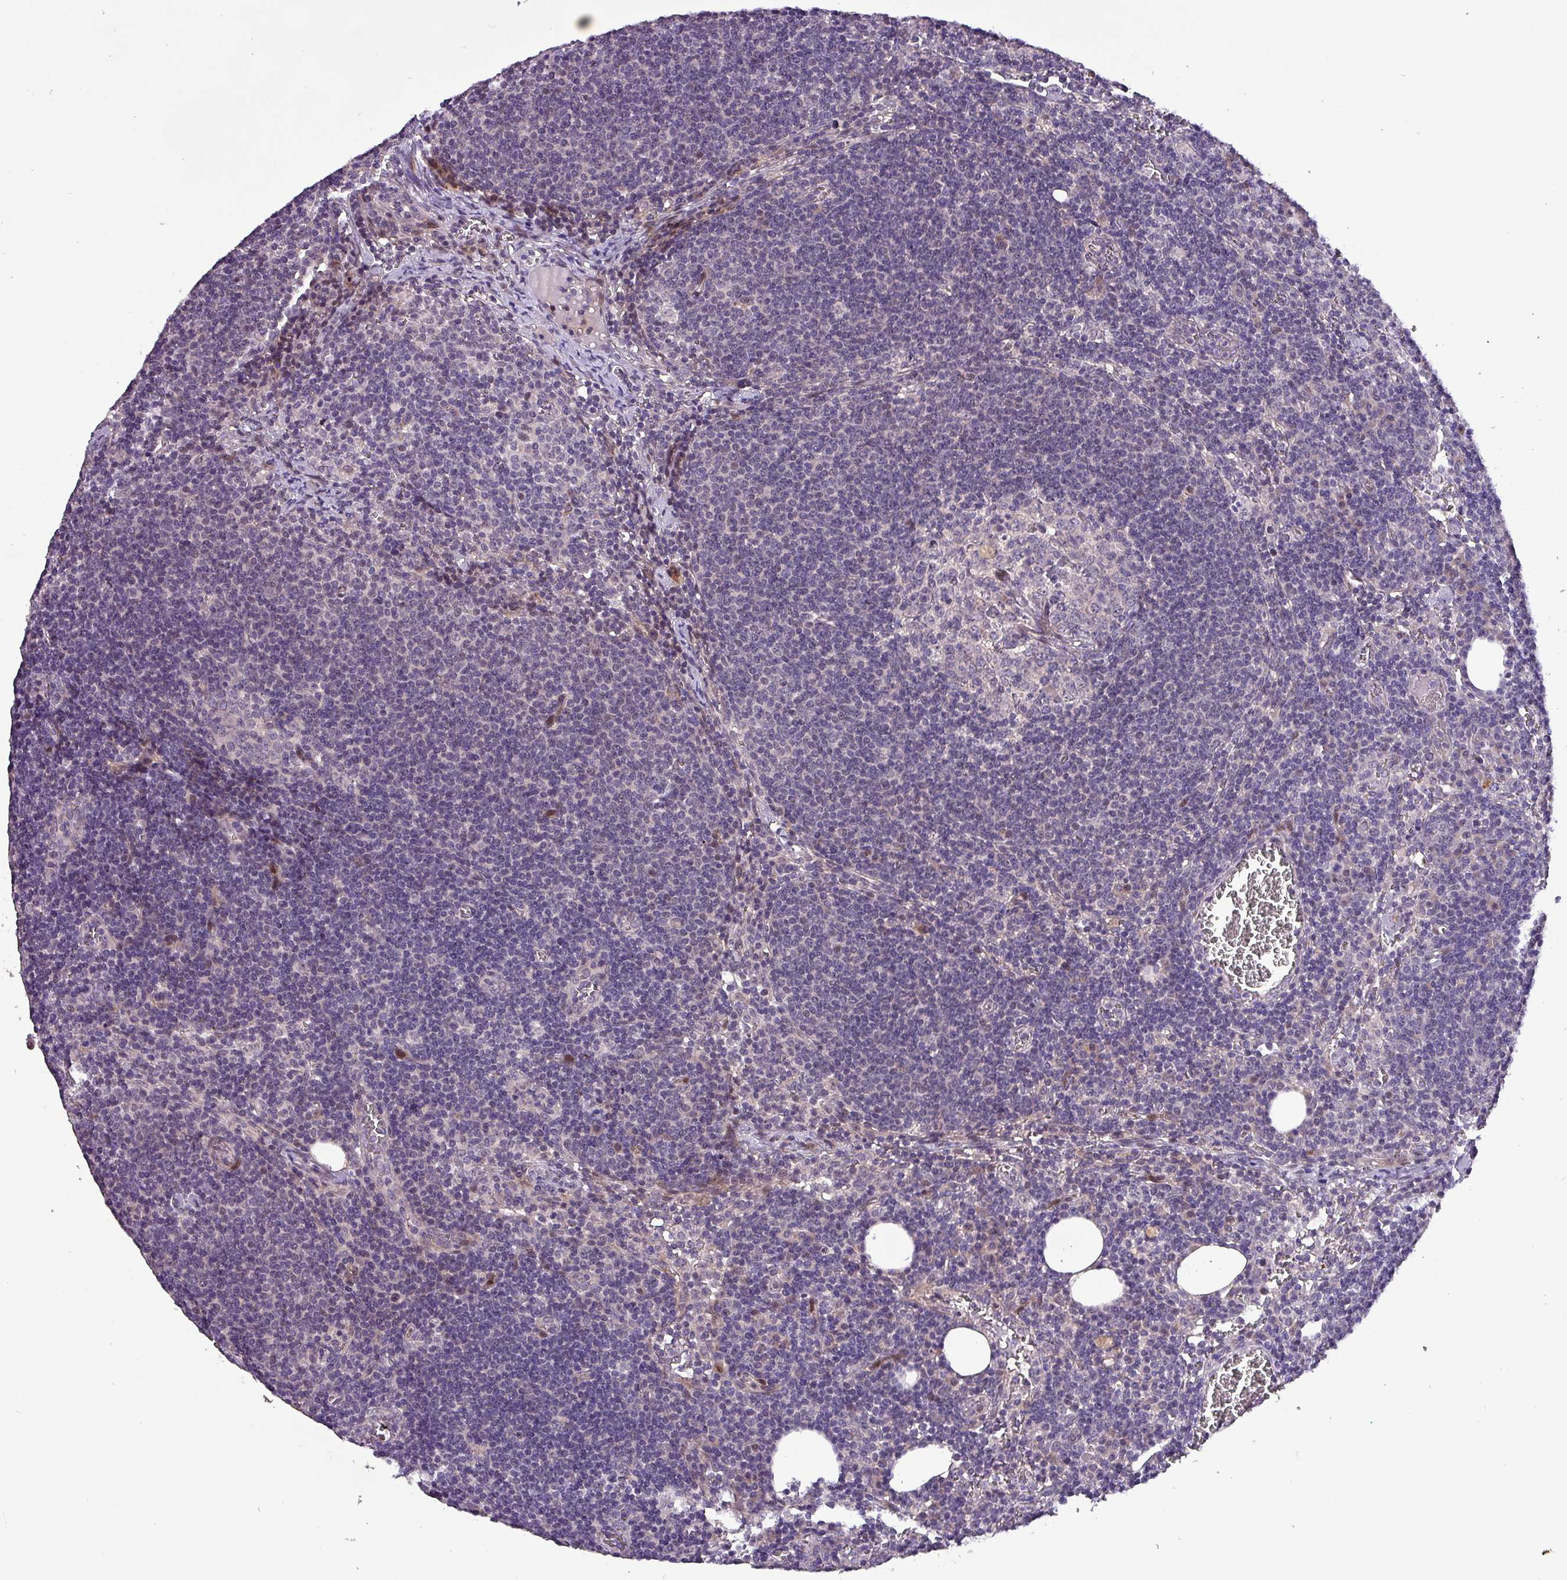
{"staining": {"intensity": "negative", "quantity": "none", "location": "none"}, "tissue": "lymph node", "cell_type": "Germinal center cells", "image_type": "normal", "snomed": [{"axis": "morphology", "description": "Normal tissue, NOS"}, {"axis": "topography", "description": "Lymph node"}], "caption": "This is an immunohistochemistry image of unremarkable lymph node. There is no staining in germinal center cells.", "gene": "GRAPL", "patient": {"sex": "female", "age": 27}}